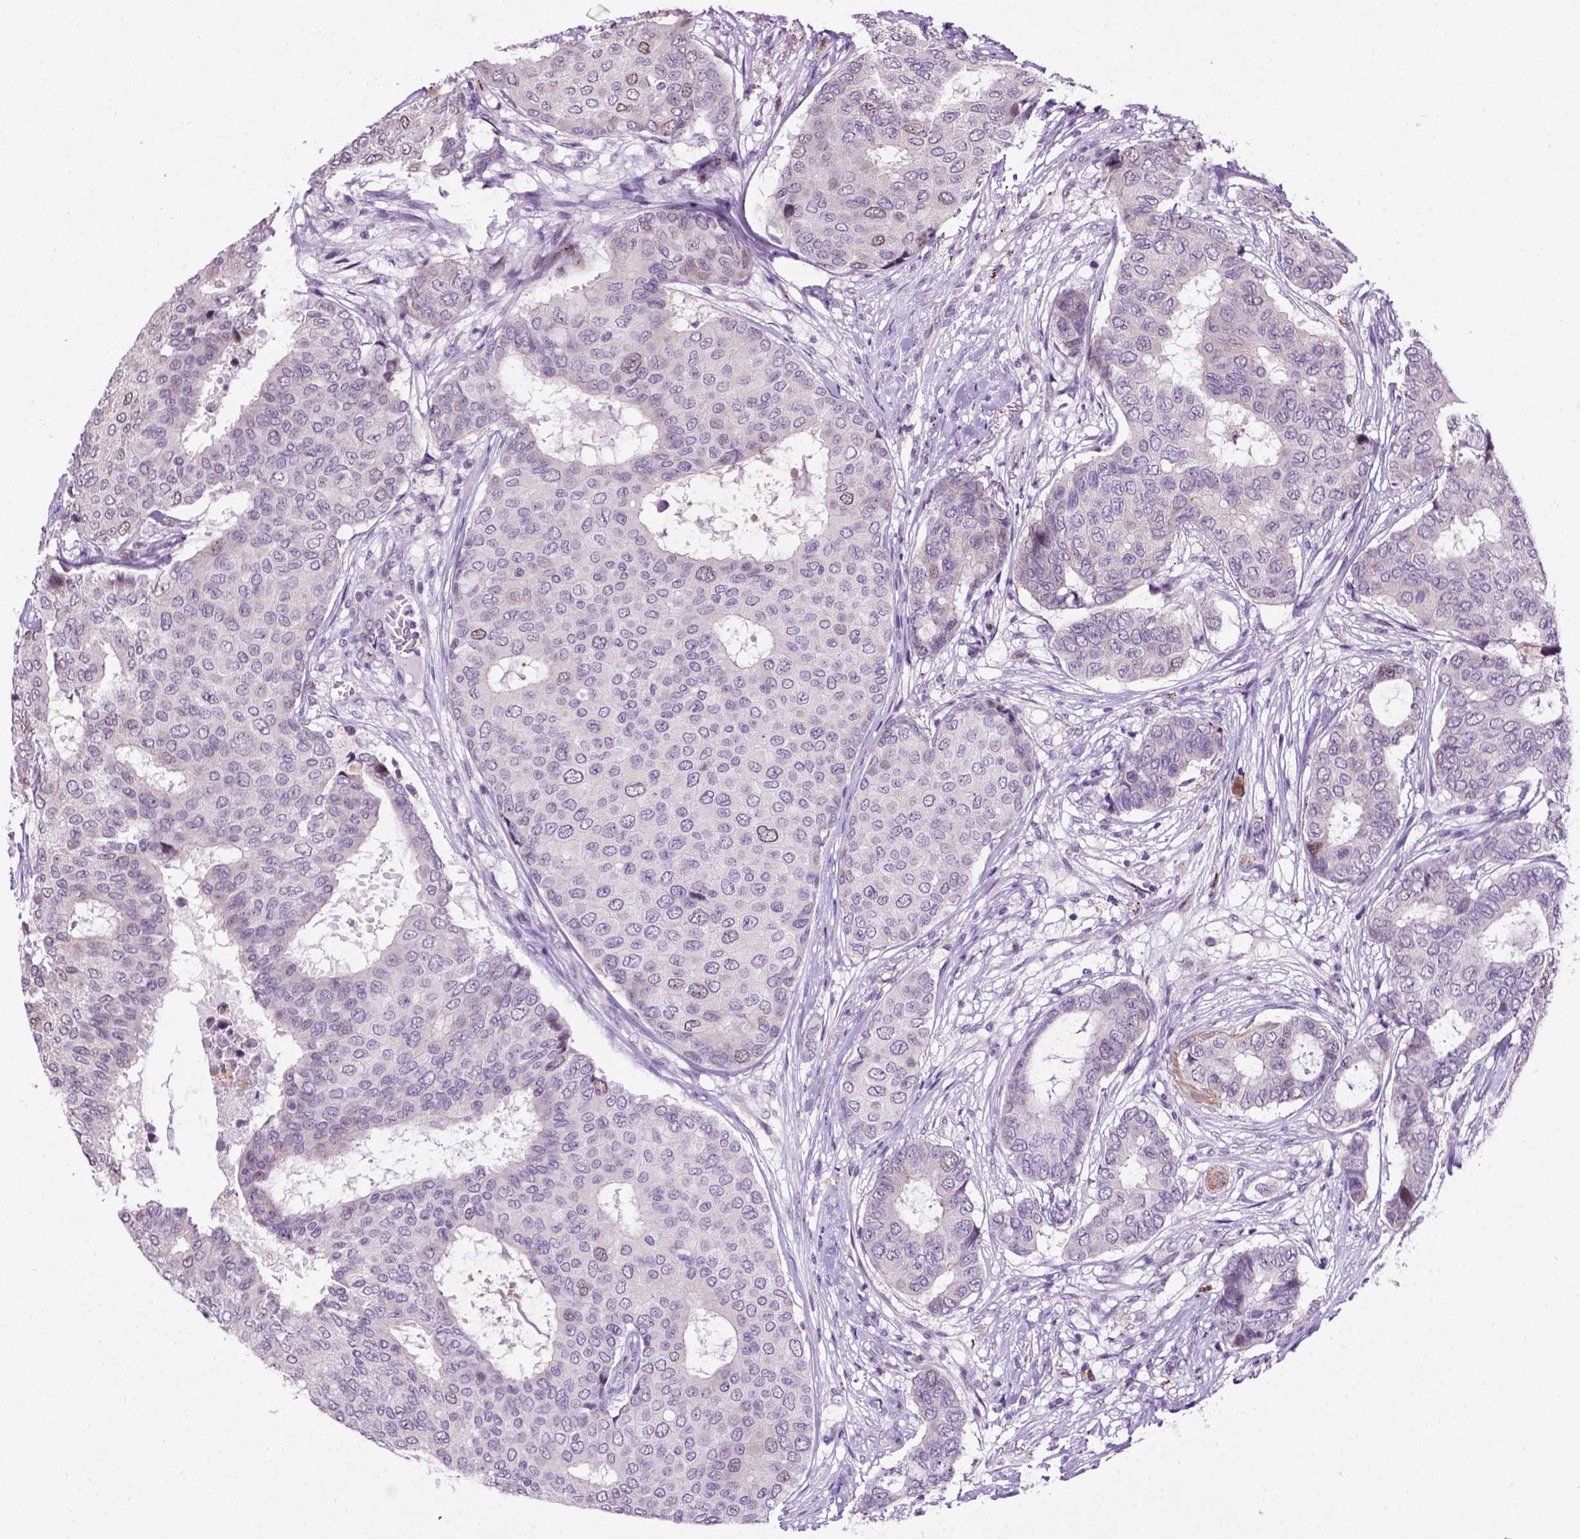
{"staining": {"intensity": "weak", "quantity": "<25%", "location": "nuclear"}, "tissue": "breast cancer", "cell_type": "Tumor cells", "image_type": "cancer", "snomed": [{"axis": "morphology", "description": "Duct carcinoma"}, {"axis": "topography", "description": "Breast"}], "caption": "This is an immunohistochemistry (IHC) histopathology image of human breast cancer. There is no positivity in tumor cells.", "gene": "SMAD3", "patient": {"sex": "female", "age": 75}}